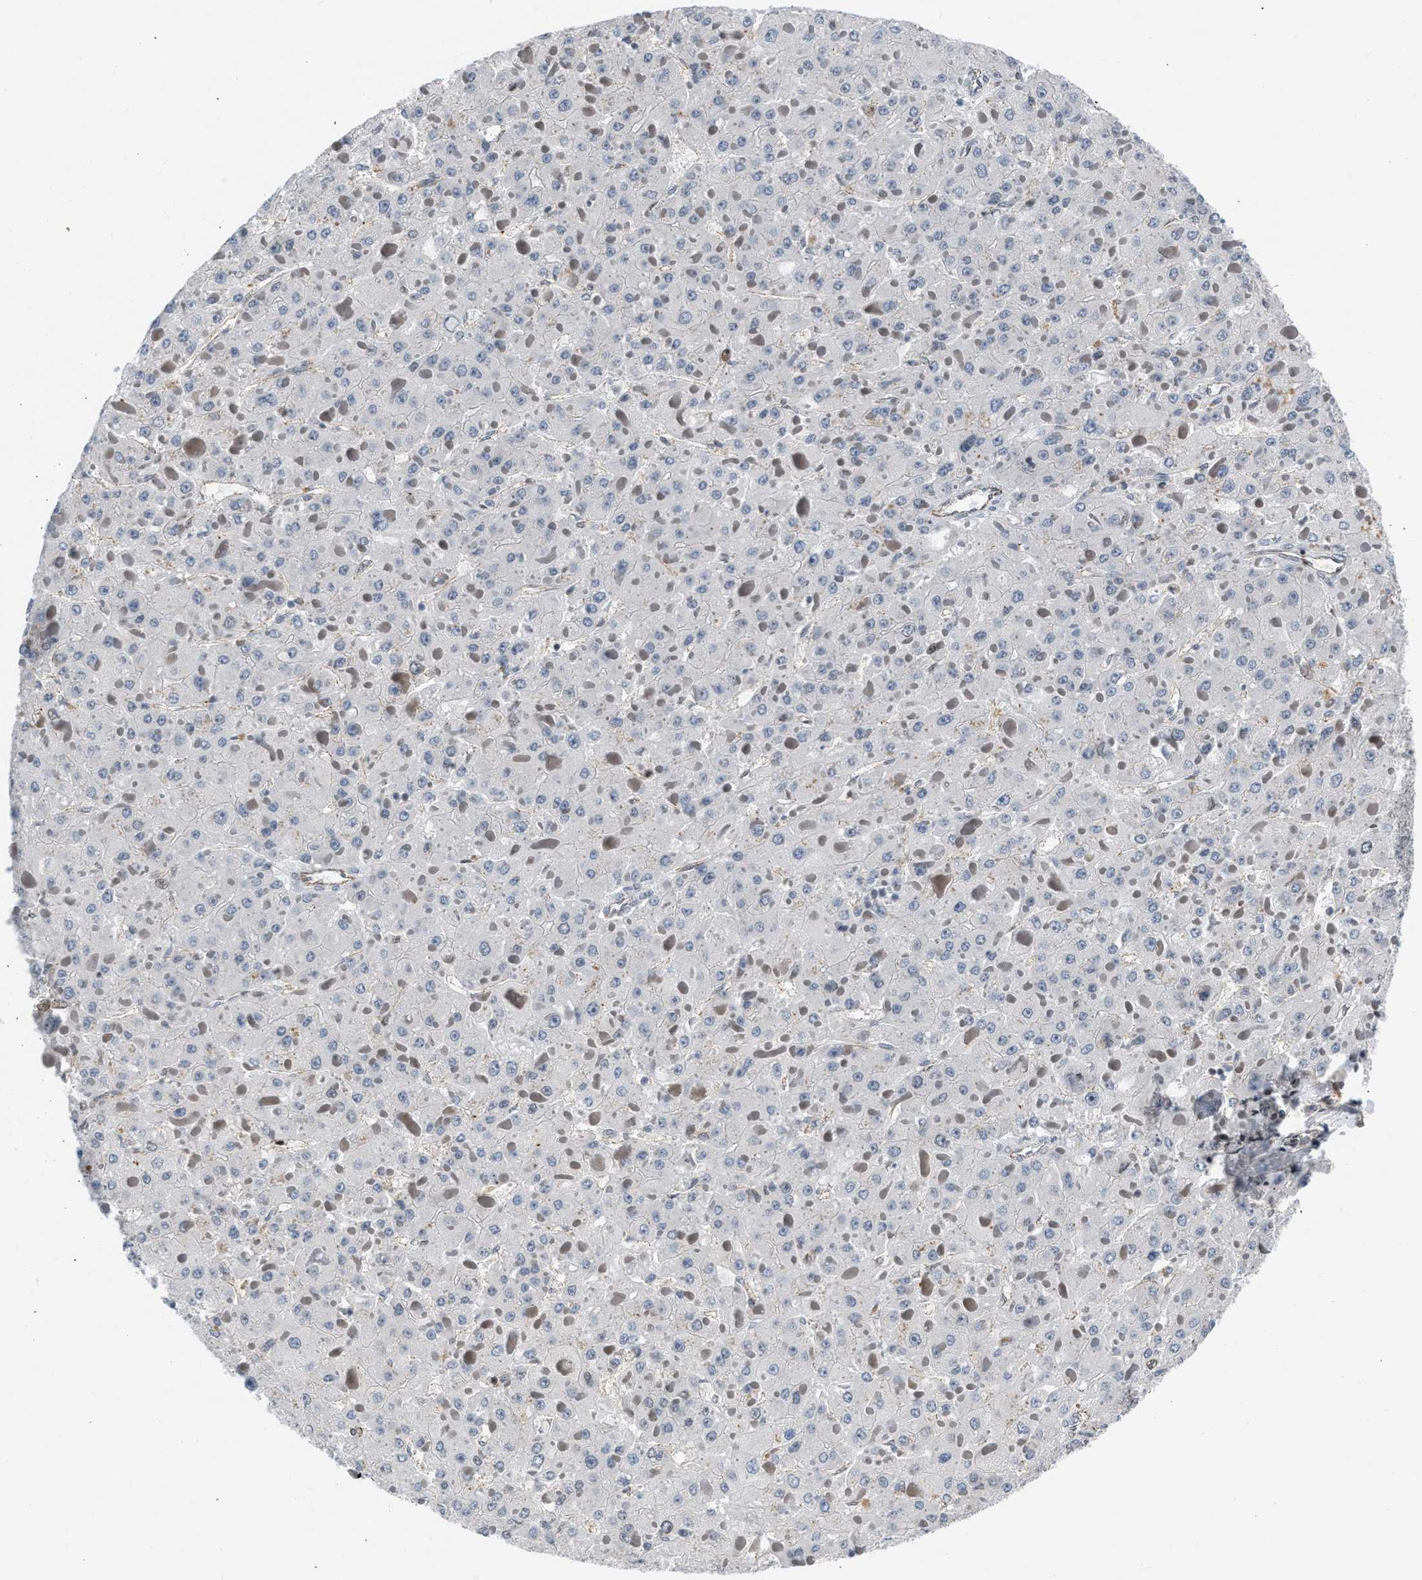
{"staining": {"intensity": "negative", "quantity": "none", "location": "none"}, "tissue": "liver cancer", "cell_type": "Tumor cells", "image_type": "cancer", "snomed": [{"axis": "morphology", "description": "Carcinoma, Hepatocellular, NOS"}, {"axis": "topography", "description": "Liver"}], "caption": "DAB (3,3'-diaminobenzidine) immunohistochemical staining of liver hepatocellular carcinoma reveals no significant positivity in tumor cells.", "gene": "OLIG3", "patient": {"sex": "female", "age": 73}}